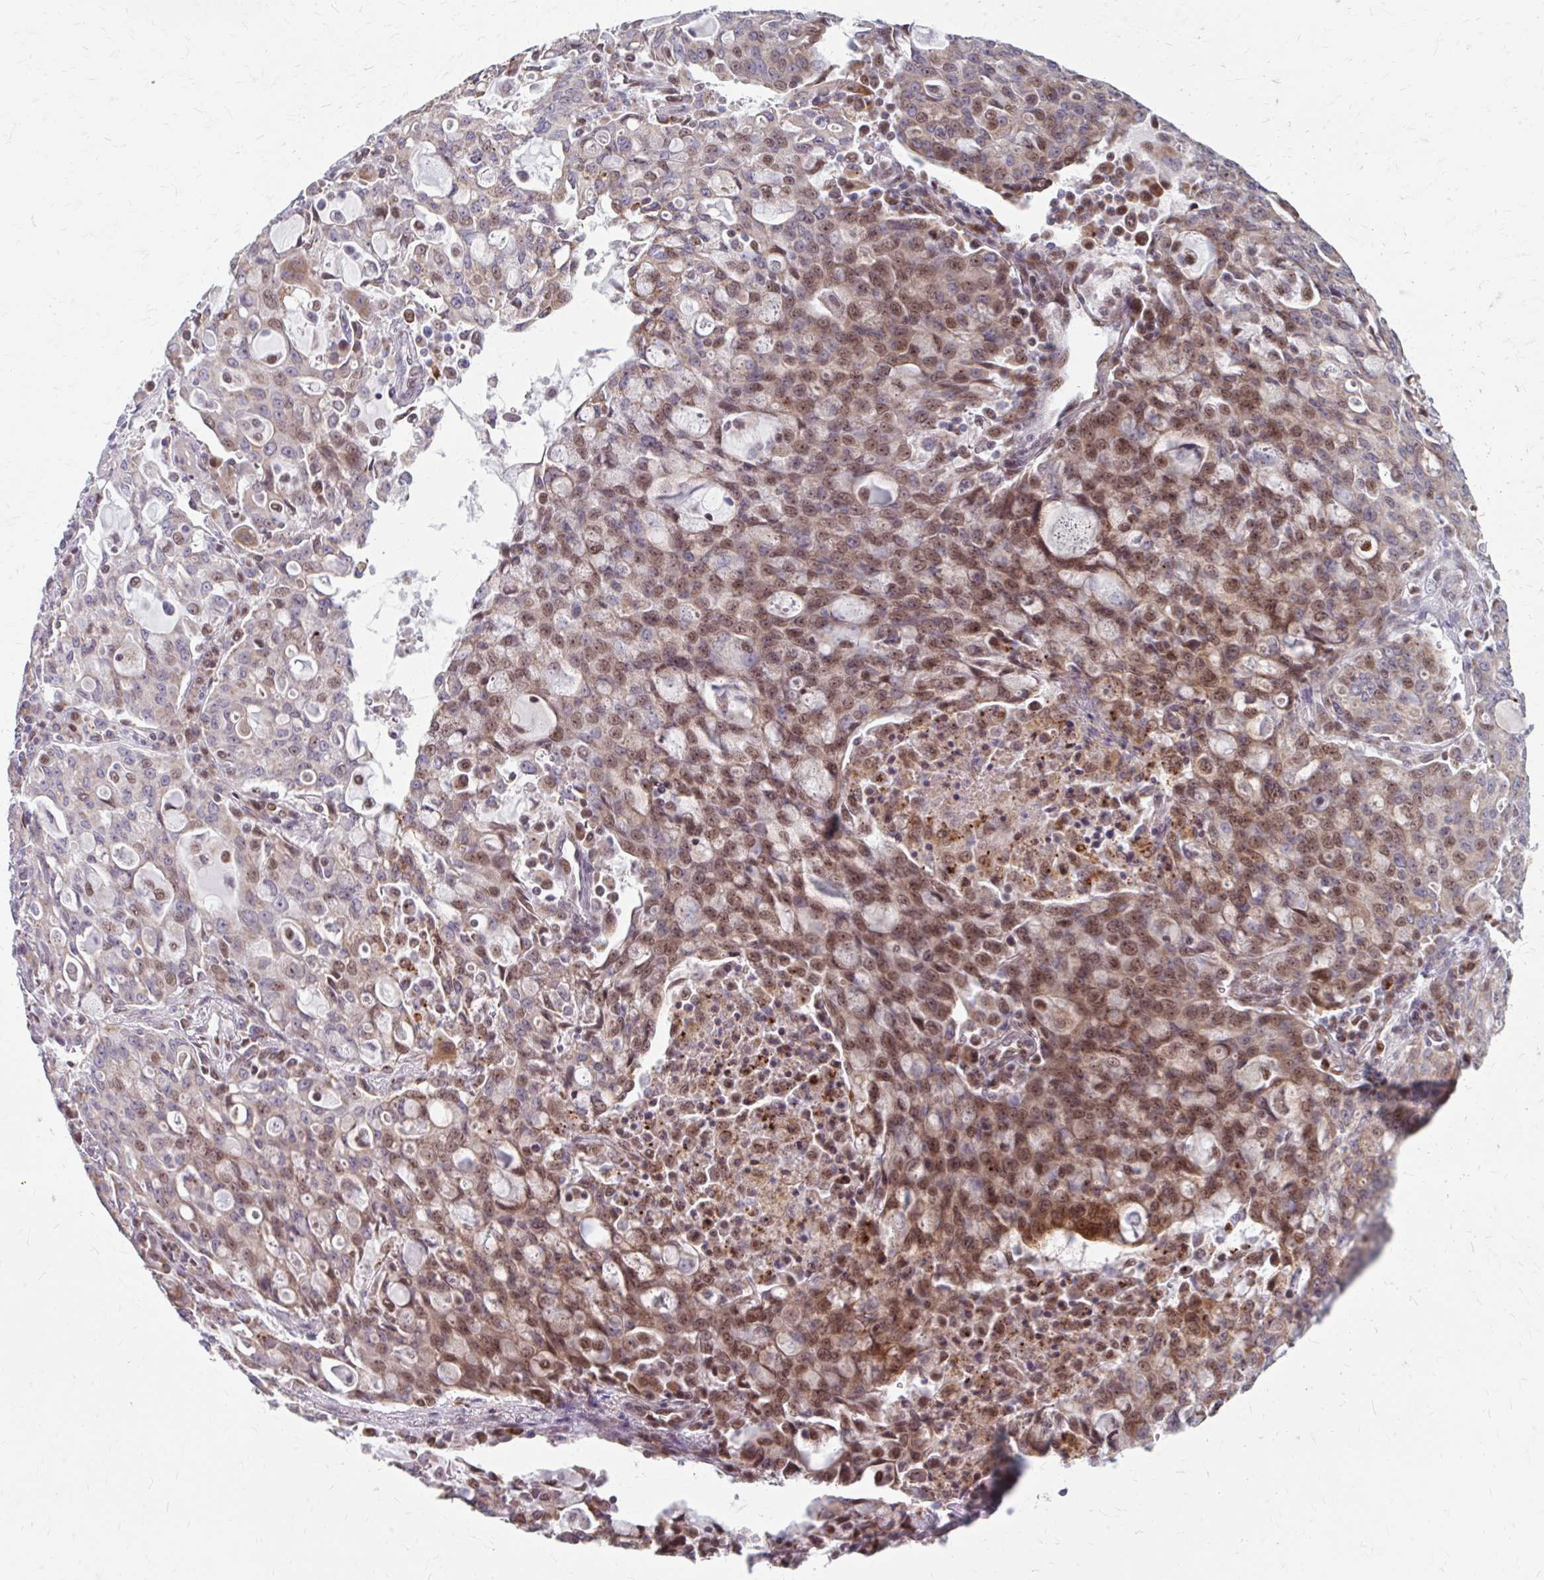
{"staining": {"intensity": "moderate", "quantity": "25%-75%", "location": "nuclear"}, "tissue": "lung cancer", "cell_type": "Tumor cells", "image_type": "cancer", "snomed": [{"axis": "morphology", "description": "Adenocarcinoma, NOS"}, {"axis": "topography", "description": "Lung"}], "caption": "A histopathology image of human lung cancer stained for a protein reveals moderate nuclear brown staining in tumor cells. The protein of interest is shown in brown color, while the nuclei are stained blue.", "gene": "BEAN1", "patient": {"sex": "female", "age": 44}}